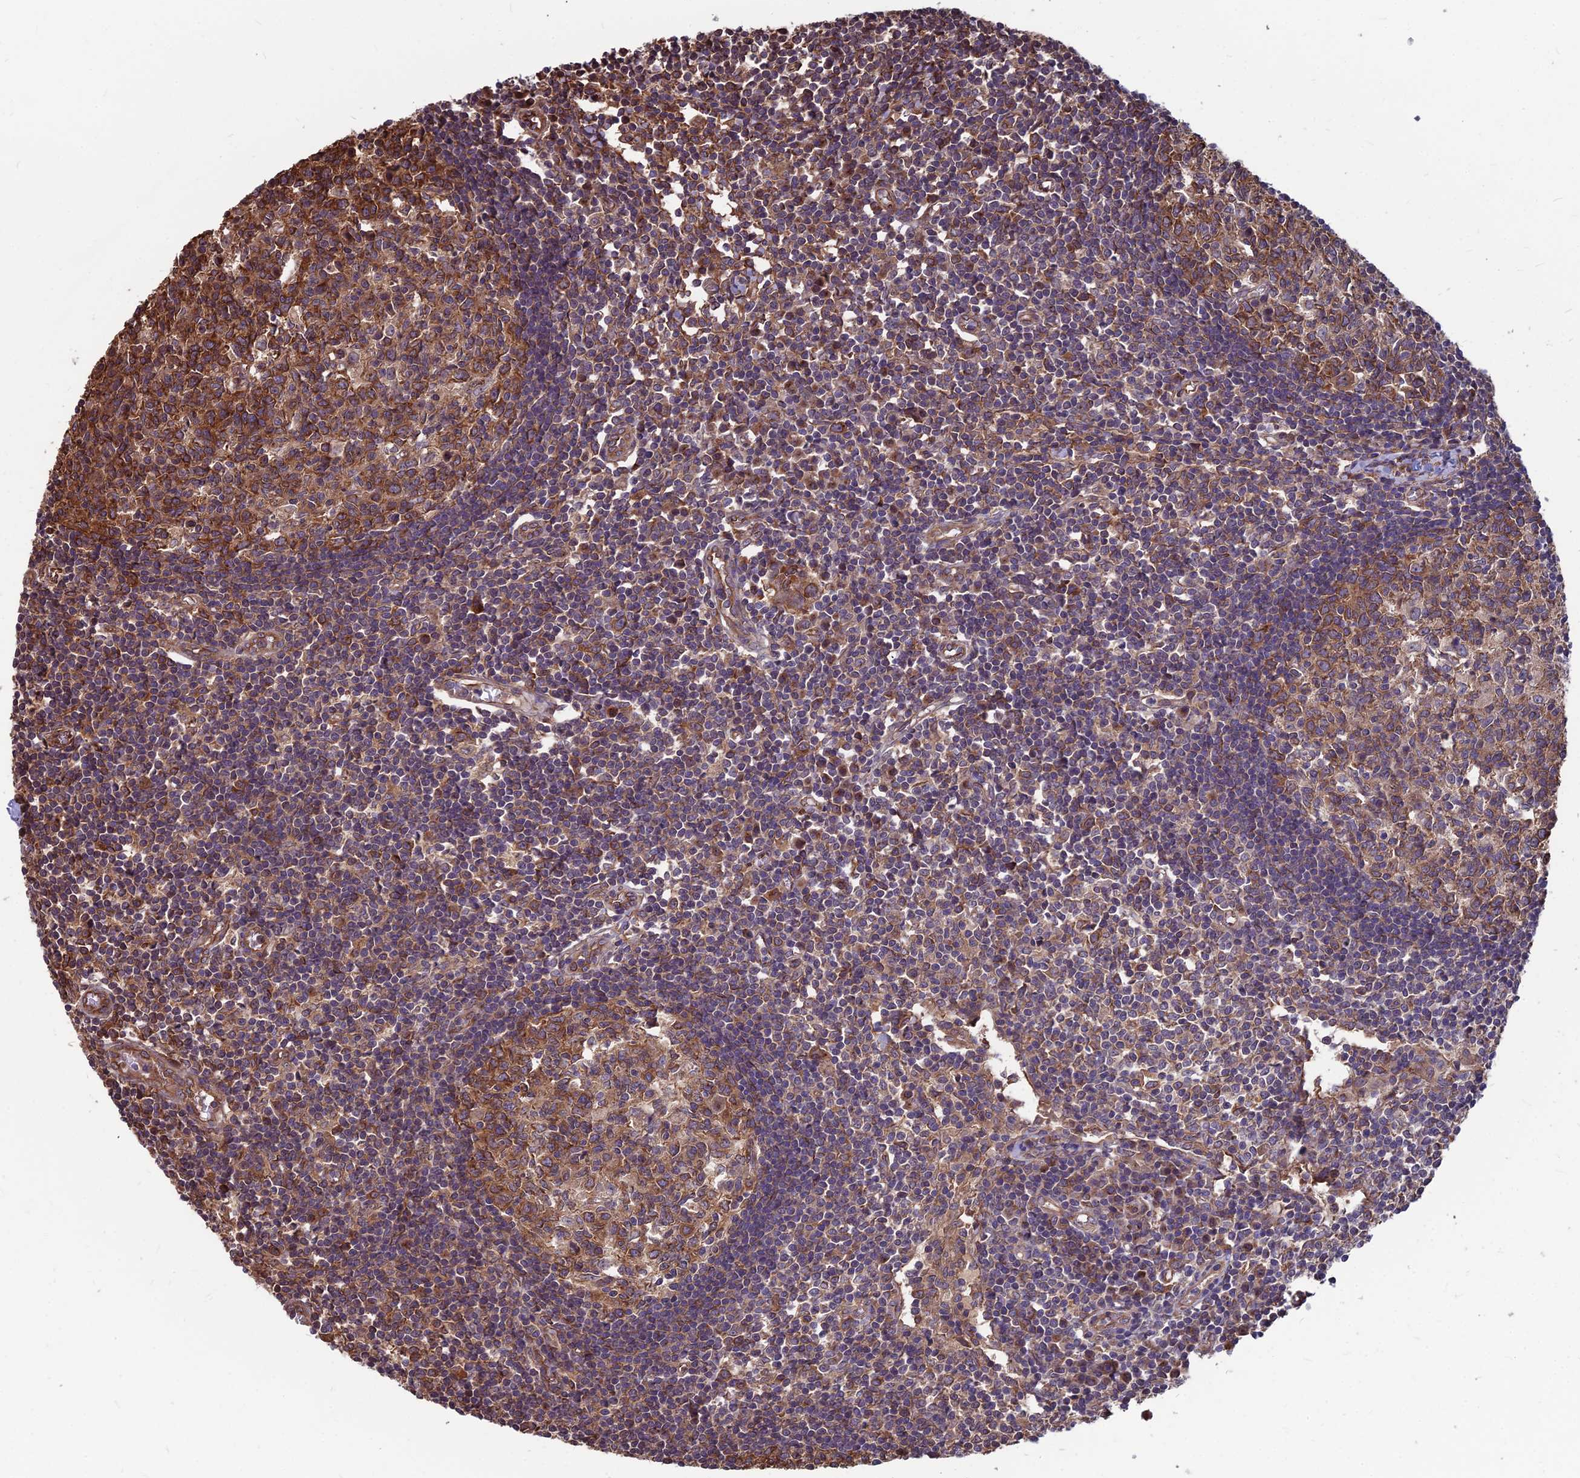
{"staining": {"intensity": "moderate", "quantity": ">75%", "location": "cytoplasmic/membranous"}, "tissue": "lymph node", "cell_type": "Germinal center cells", "image_type": "normal", "snomed": [{"axis": "morphology", "description": "Normal tissue, NOS"}, {"axis": "topography", "description": "Lymph node"}], "caption": "Lymph node stained for a protein (brown) shows moderate cytoplasmic/membranous positive staining in about >75% of germinal center cells.", "gene": "LSM6", "patient": {"sex": "female", "age": 55}}